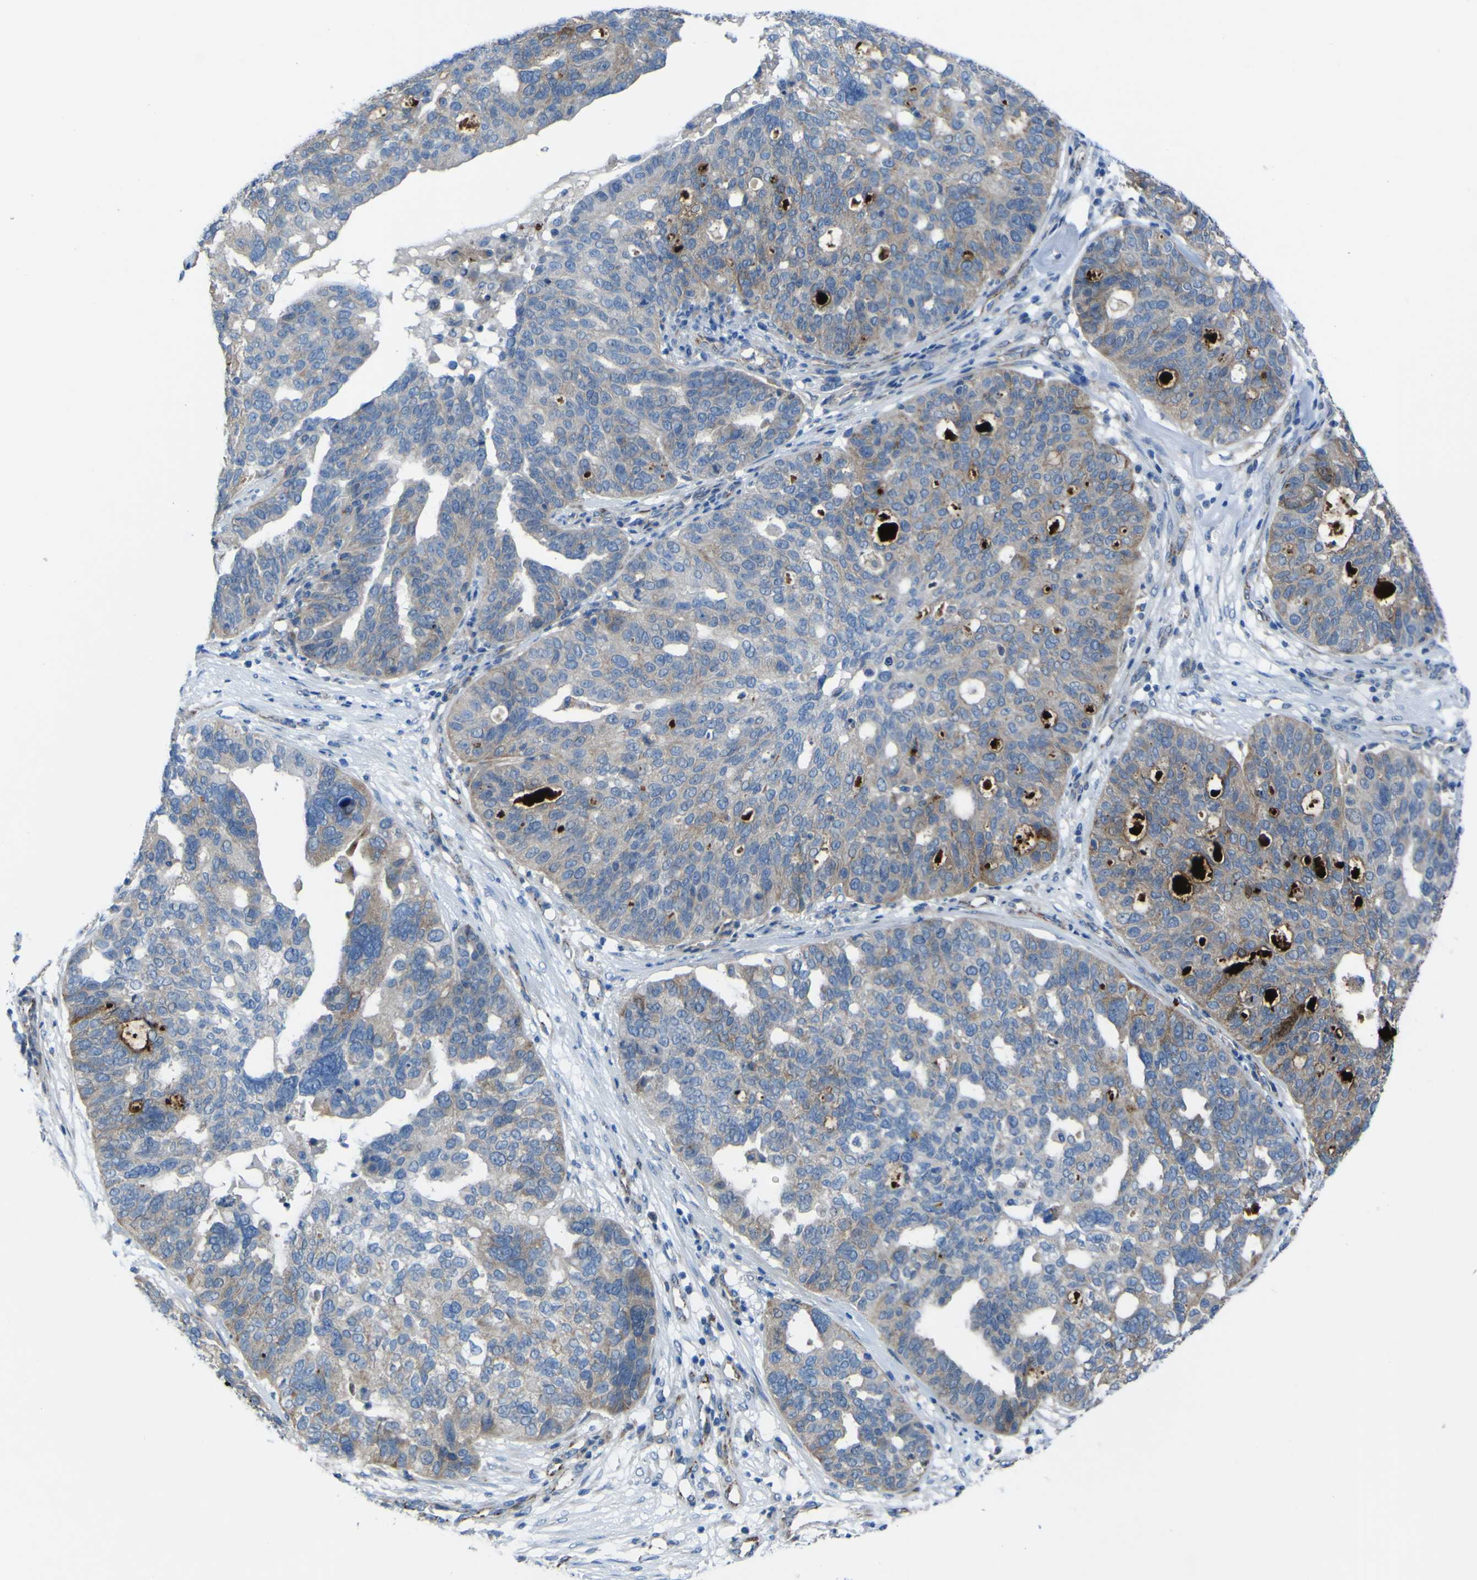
{"staining": {"intensity": "weak", "quantity": "25%-75%", "location": "cytoplasmic/membranous"}, "tissue": "ovarian cancer", "cell_type": "Tumor cells", "image_type": "cancer", "snomed": [{"axis": "morphology", "description": "Cystadenocarcinoma, serous, NOS"}, {"axis": "topography", "description": "Ovary"}], "caption": "Human ovarian cancer stained with a protein marker demonstrates weak staining in tumor cells.", "gene": "CST3", "patient": {"sex": "female", "age": 59}}